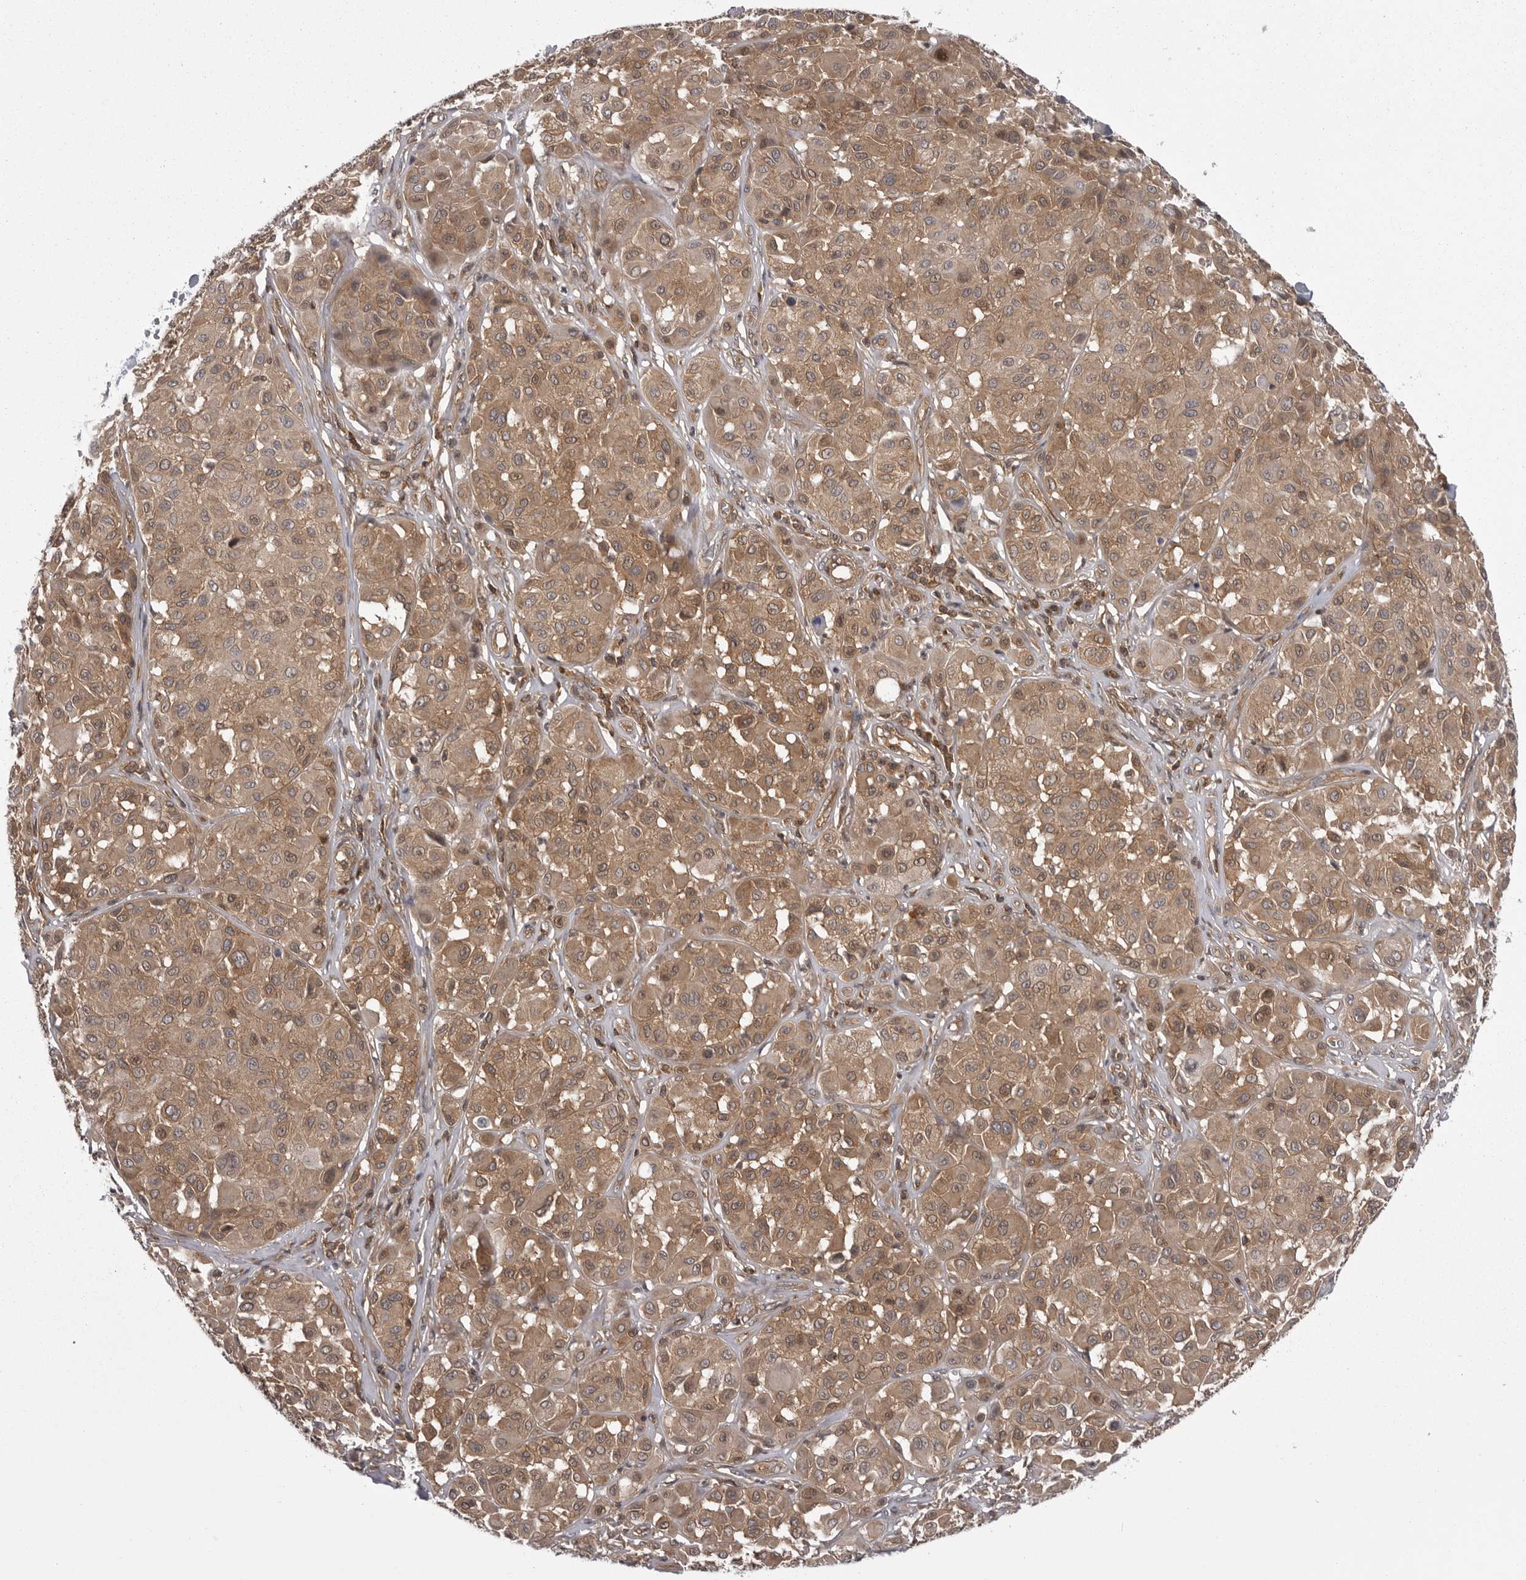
{"staining": {"intensity": "moderate", "quantity": ">75%", "location": "cytoplasmic/membranous"}, "tissue": "melanoma", "cell_type": "Tumor cells", "image_type": "cancer", "snomed": [{"axis": "morphology", "description": "Malignant melanoma, Metastatic site"}, {"axis": "topography", "description": "Soft tissue"}], "caption": "Tumor cells show moderate cytoplasmic/membranous staining in about >75% of cells in malignant melanoma (metastatic site). Nuclei are stained in blue.", "gene": "STK24", "patient": {"sex": "male", "age": 41}}